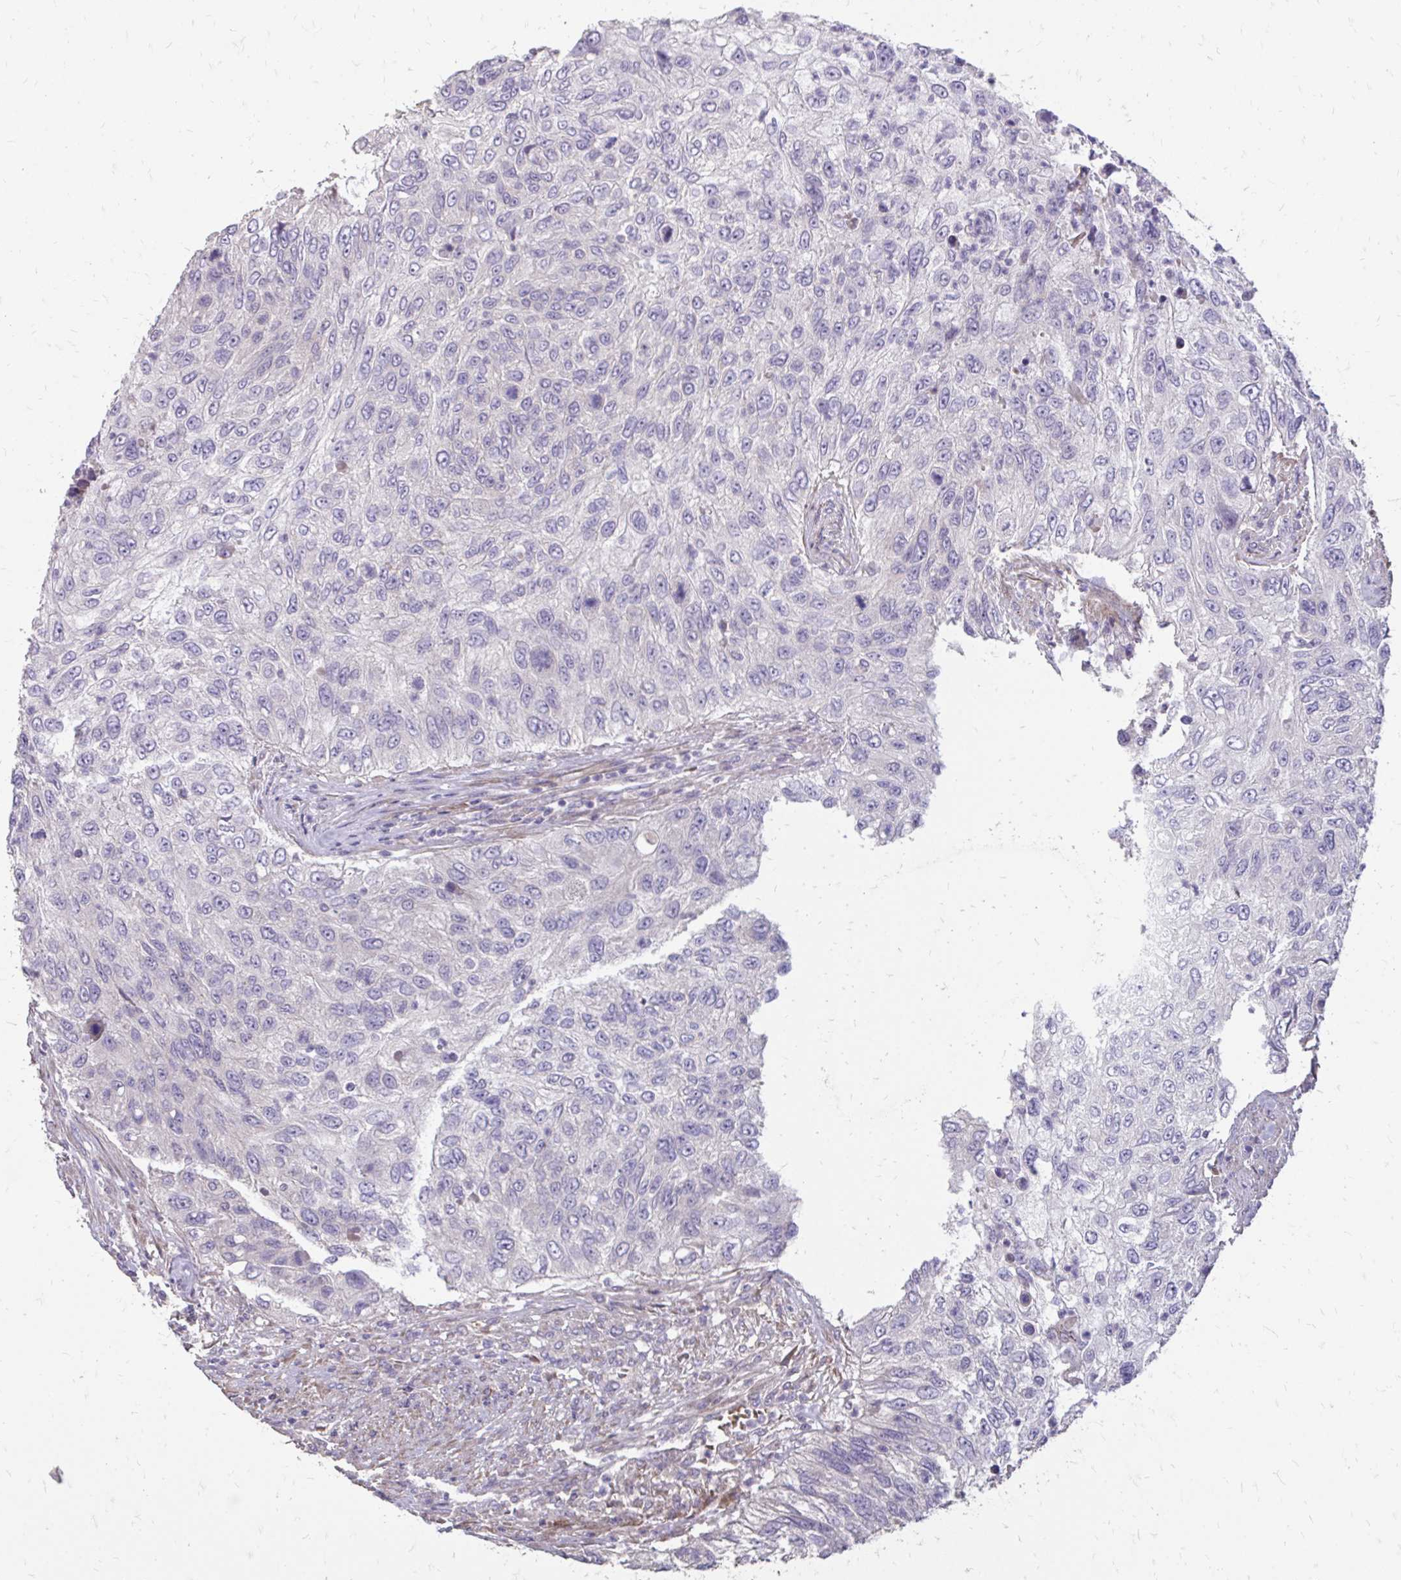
{"staining": {"intensity": "negative", "quantity": "none", "location": "none"}, "tissue": "urothelial cancer", "cell_type": "Tumor cells", "image_type": "cancer", "snomed": [{"axis": "morphology", "description": "Urothelial carcinoma, High grade"}, {"axis": "topography", "description": "Urinary bladder"}], "caption": "A high-resolution micrograph shows immunohistochemistry (IHC) staining of urothelial cancer, which exhibits no significant positivity in tumor cells.", "gene": "MYORG", "patient": {"sex": "female", "age": 60}}